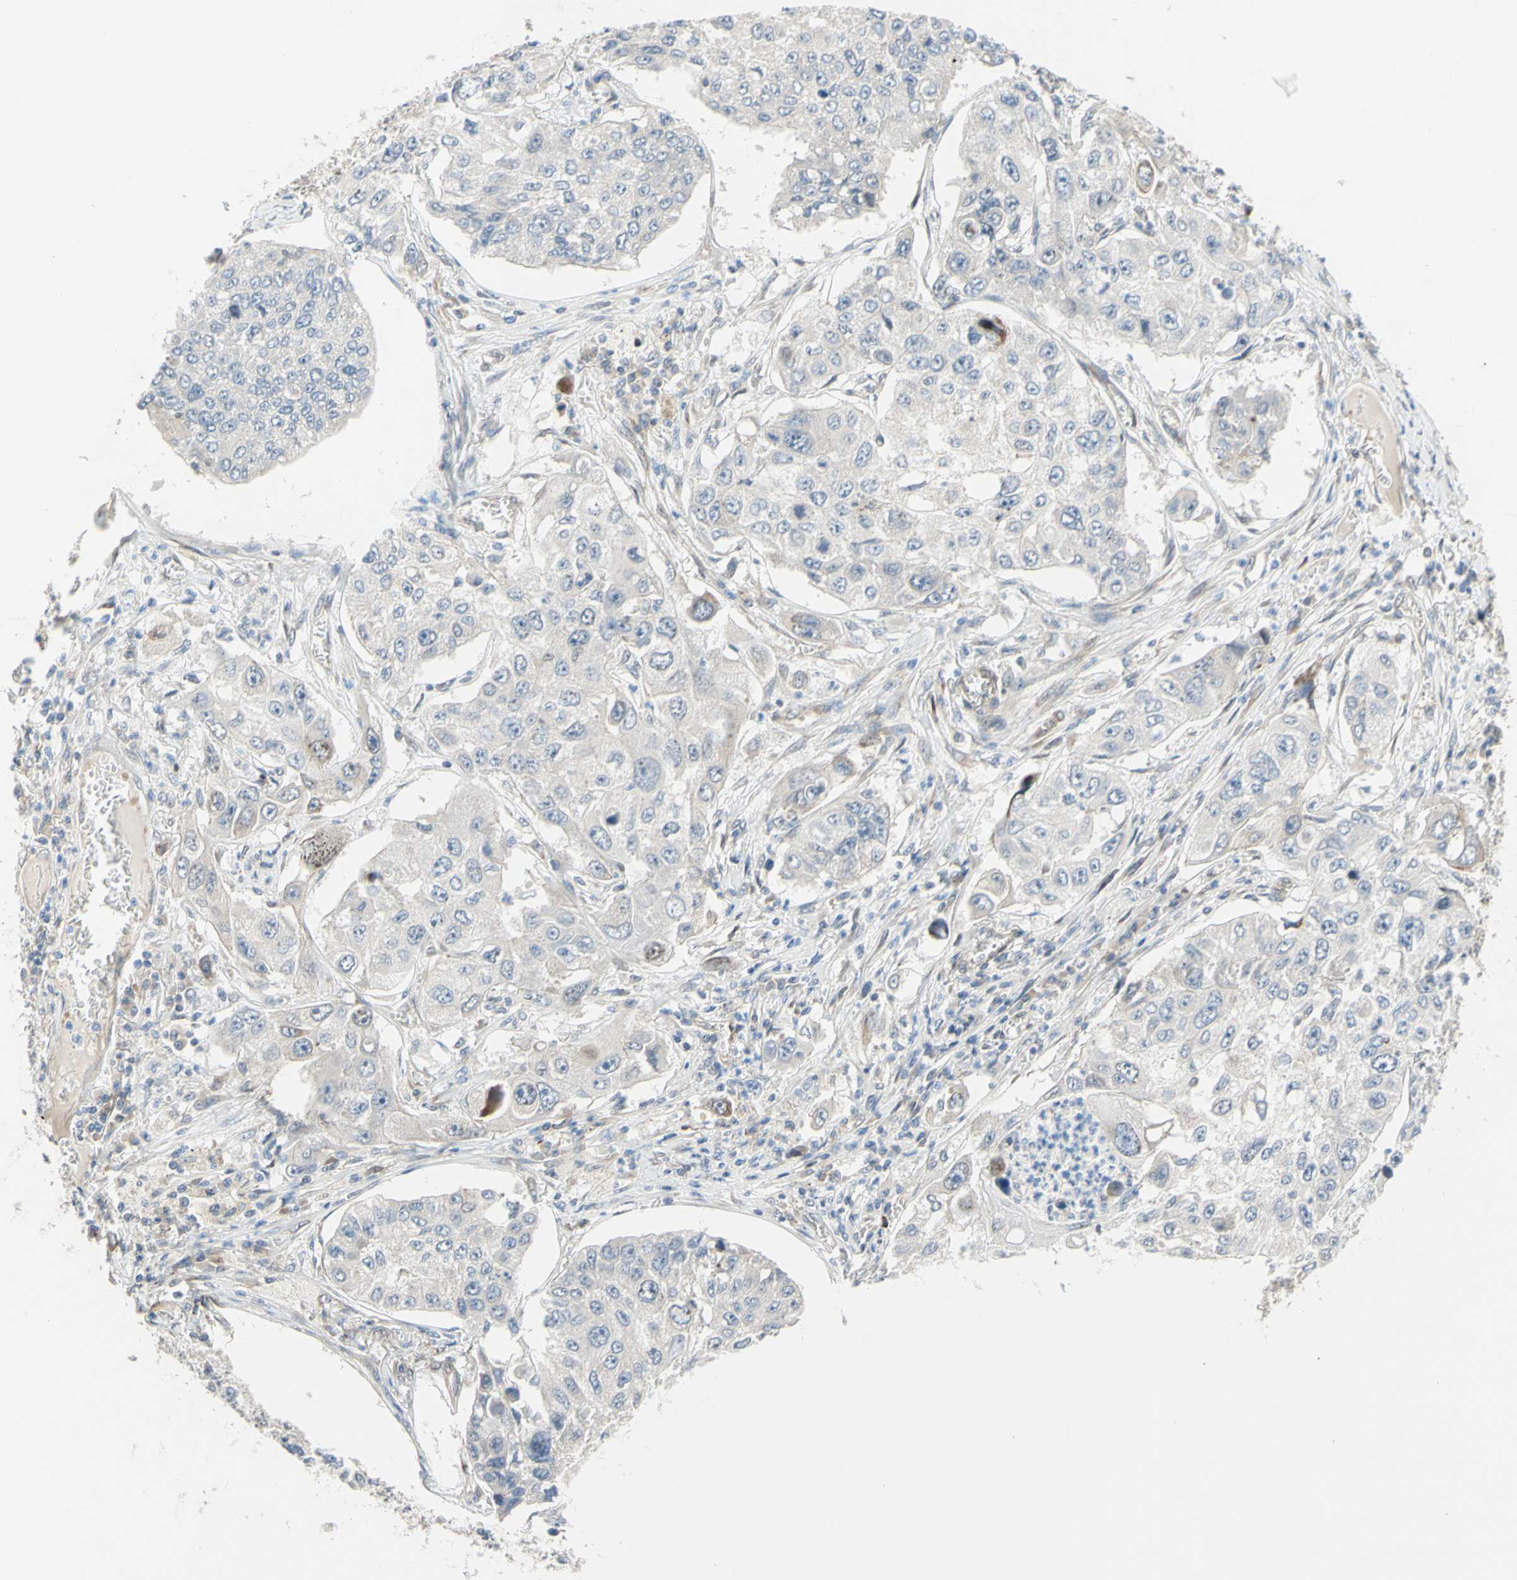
{"staining": {"intensity": "negative", "quantity": "none", "location": "none"}, "tissue": "lung cancer", "cell_type": "Tumor cells", "image_type": "cancer", "snomed": [{"axis": "morphology", "description": "Squamous cell carcinoma, NOS"}, {"axis": "topography", "description": "Lung"}], "caption": "Tumor cells are negative for protein expression in human squamous cell carcinoma (lung).", "gene": "TRAF2", "patient": {"sex": "male", "age": 71}}